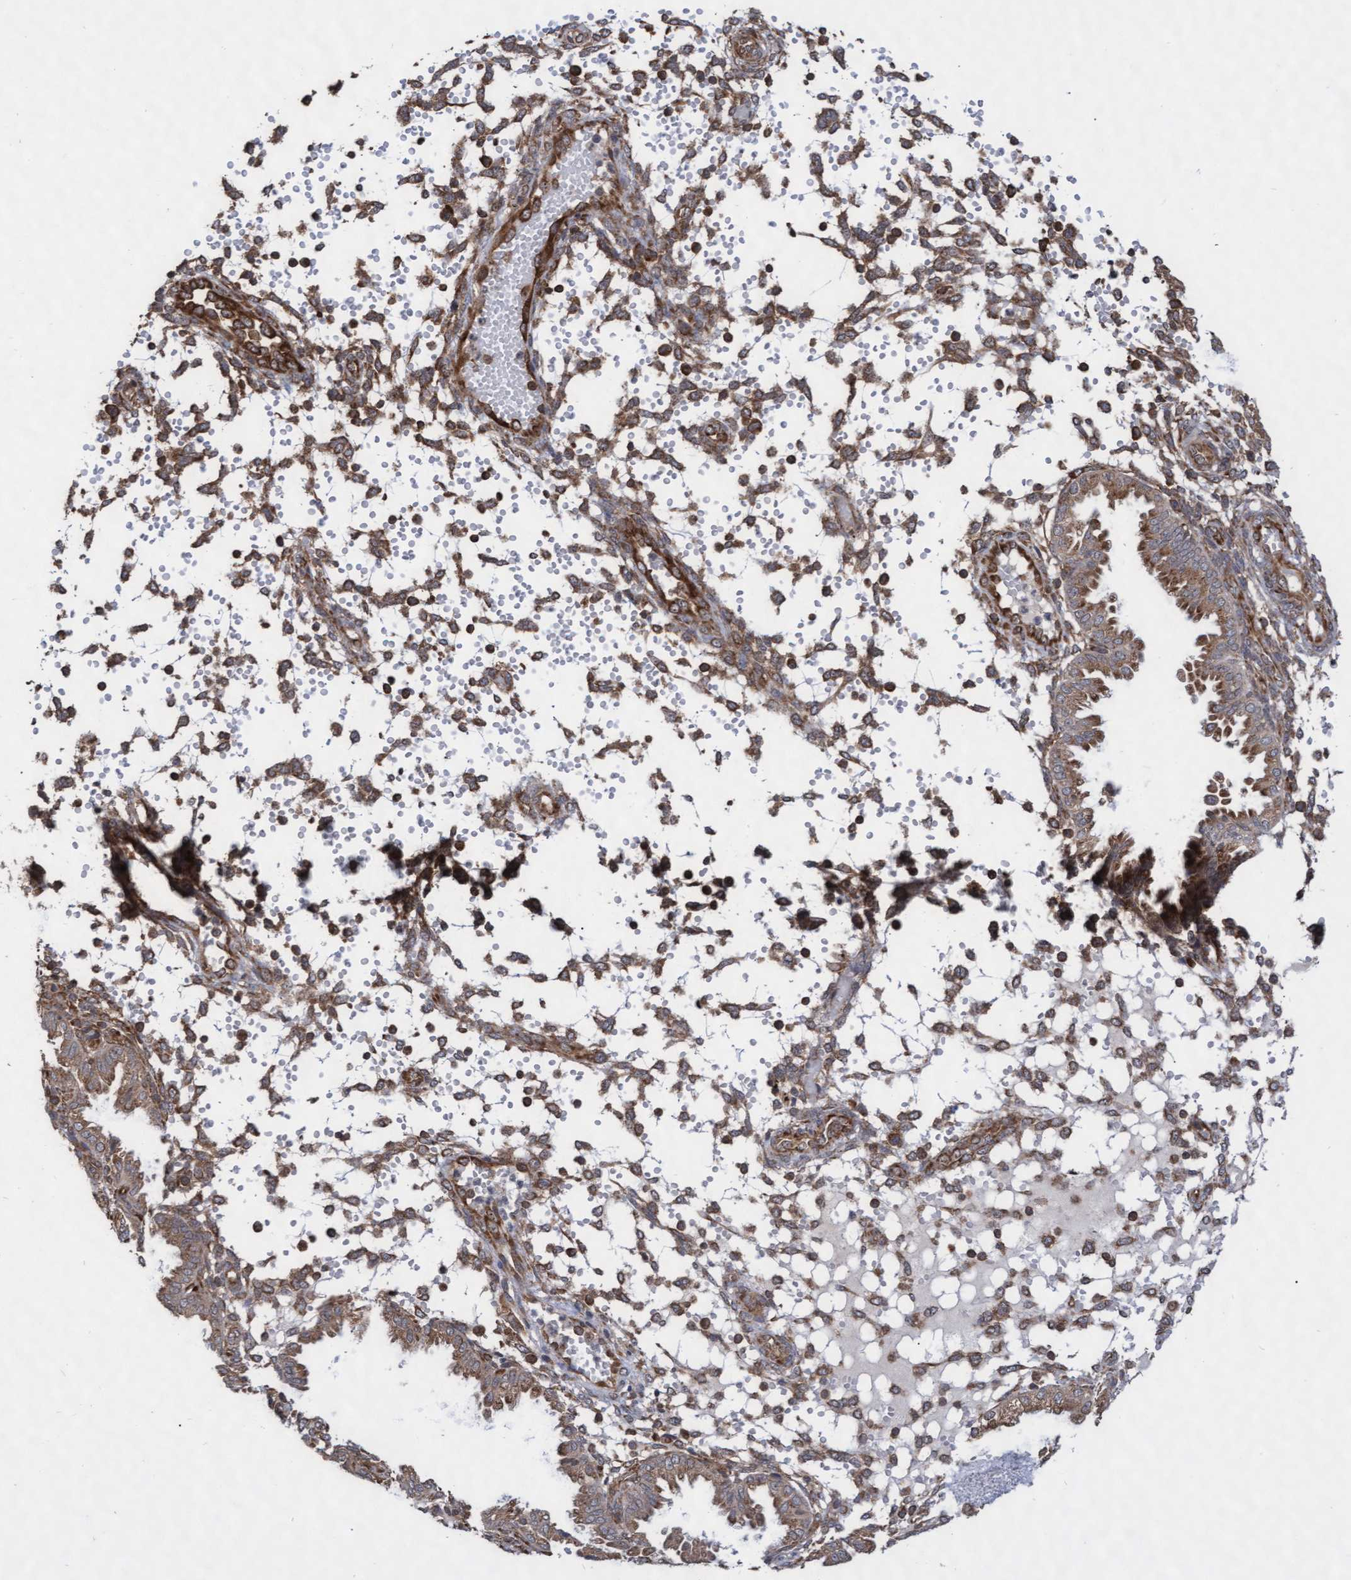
{"staining": {"intensity": "moderate", "quantity": "<25%", "location": "cytoplasmic/membranous"}, "tissue": "endometrium", "cell_type": "Cells in endometrial stroma", "image_type": "normal", "snomed": [{"axis": "morphology", "description": "Normal tissue, NOS"}, {"axis": "topography", "description": "Endometrium"}], "caption": "Endometrium stained with immunohistochemistry reveals moderate cytoplasmic/membranous expression in approximately <25% of cells in endometrial stroma. Nuclei are stained in blue.", "gene": "ABCF2", "patient": {"sex": "female", "age": 33}}